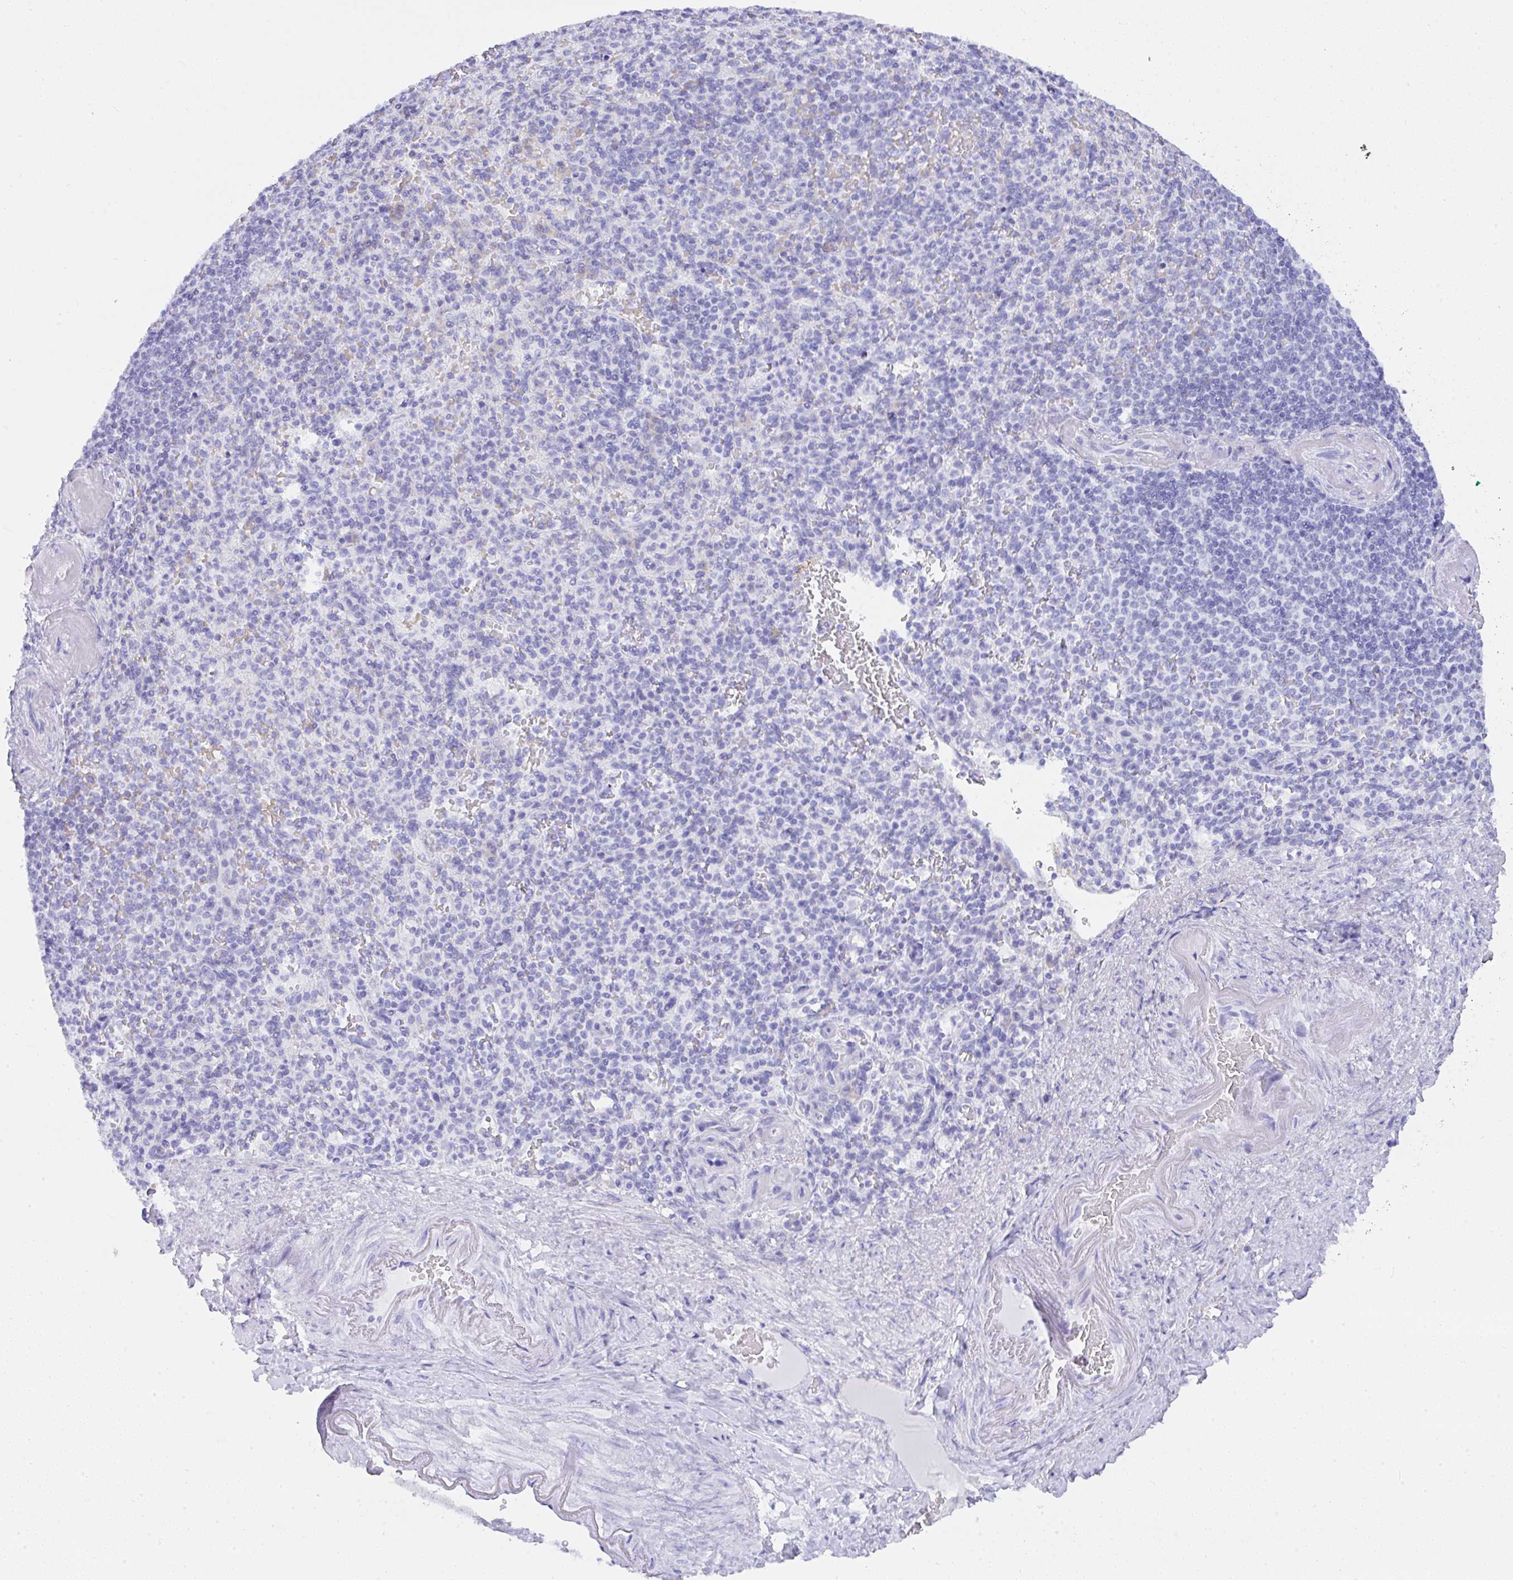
{"staining": {"intensity": "negative", "quantity": "none", "location": "none"}, "tissue": "spleen", "cell_type": "Cells in red pulp", "image_type": "normal", "snomed": [{"axis": "morphology", "description": "Normal tissue, NOS"}, {"axis": "topography", "description": "Spleen"}], "caption": "Immunohistochemistry (IHC) image of benign spleen stained for a protein (brown), which shows no positivity in cells in red pulp.", "gene": "SEL1L2", "patient": {"sex": "female", "age": 74}}